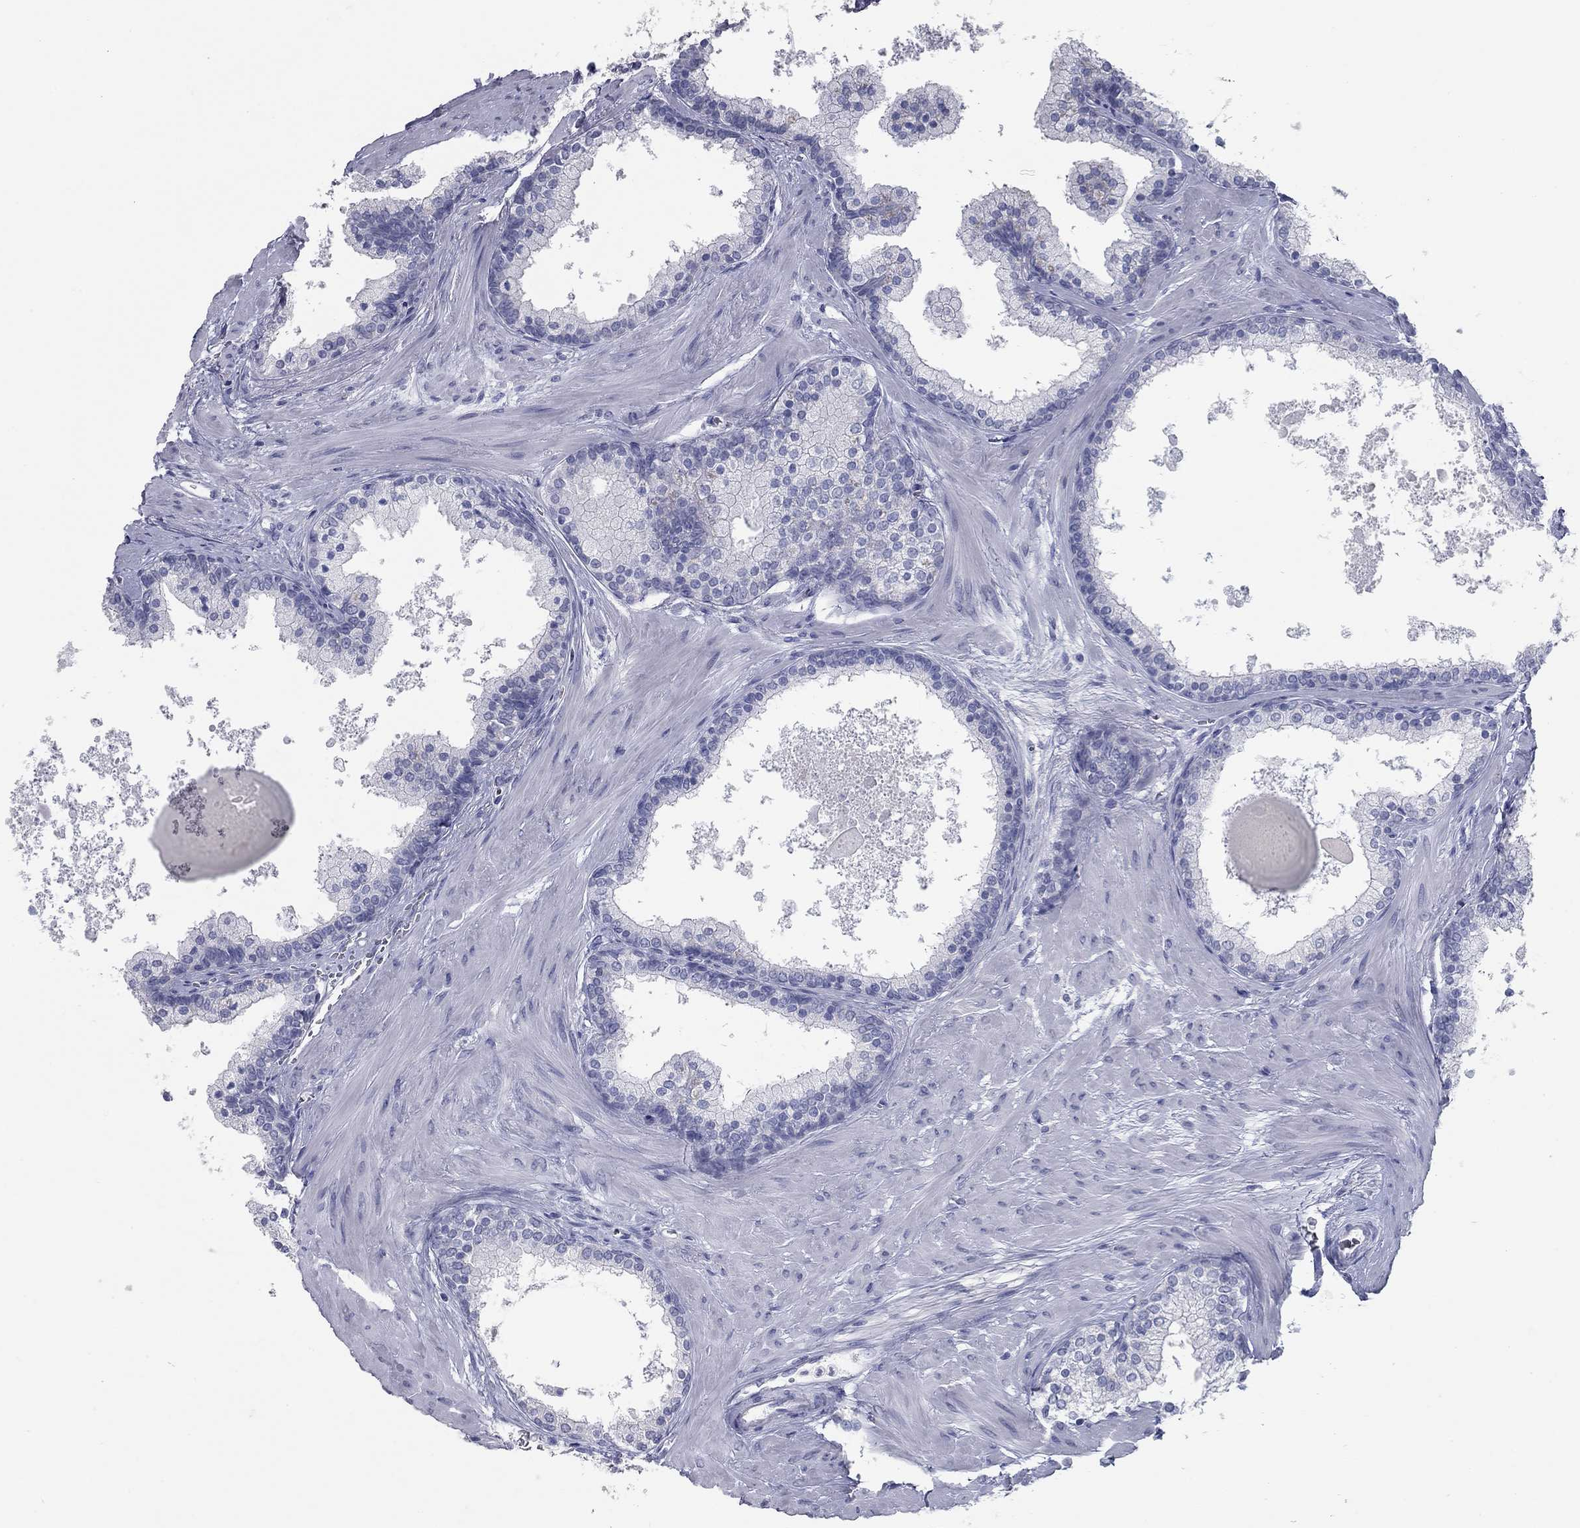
{"staining": {"intensity": "negative", "quantity": "none", "location": "none"}, "tissue": "prostate", "cell_type": "Glandular cells", "image_type": "normal", "snomed": [{"axis": "morphology", "description": "Normal tissue, NOS"}, {"axis": "topography", "description": "Prostate"}], "caption": "A high-resolution photomicrograph shows IHC staining of unremarkable prostate, which demonstrates no significant positivity in glandular cells.", "gene": "TAC1", "patient": {"sex": "male", "age": 61}}